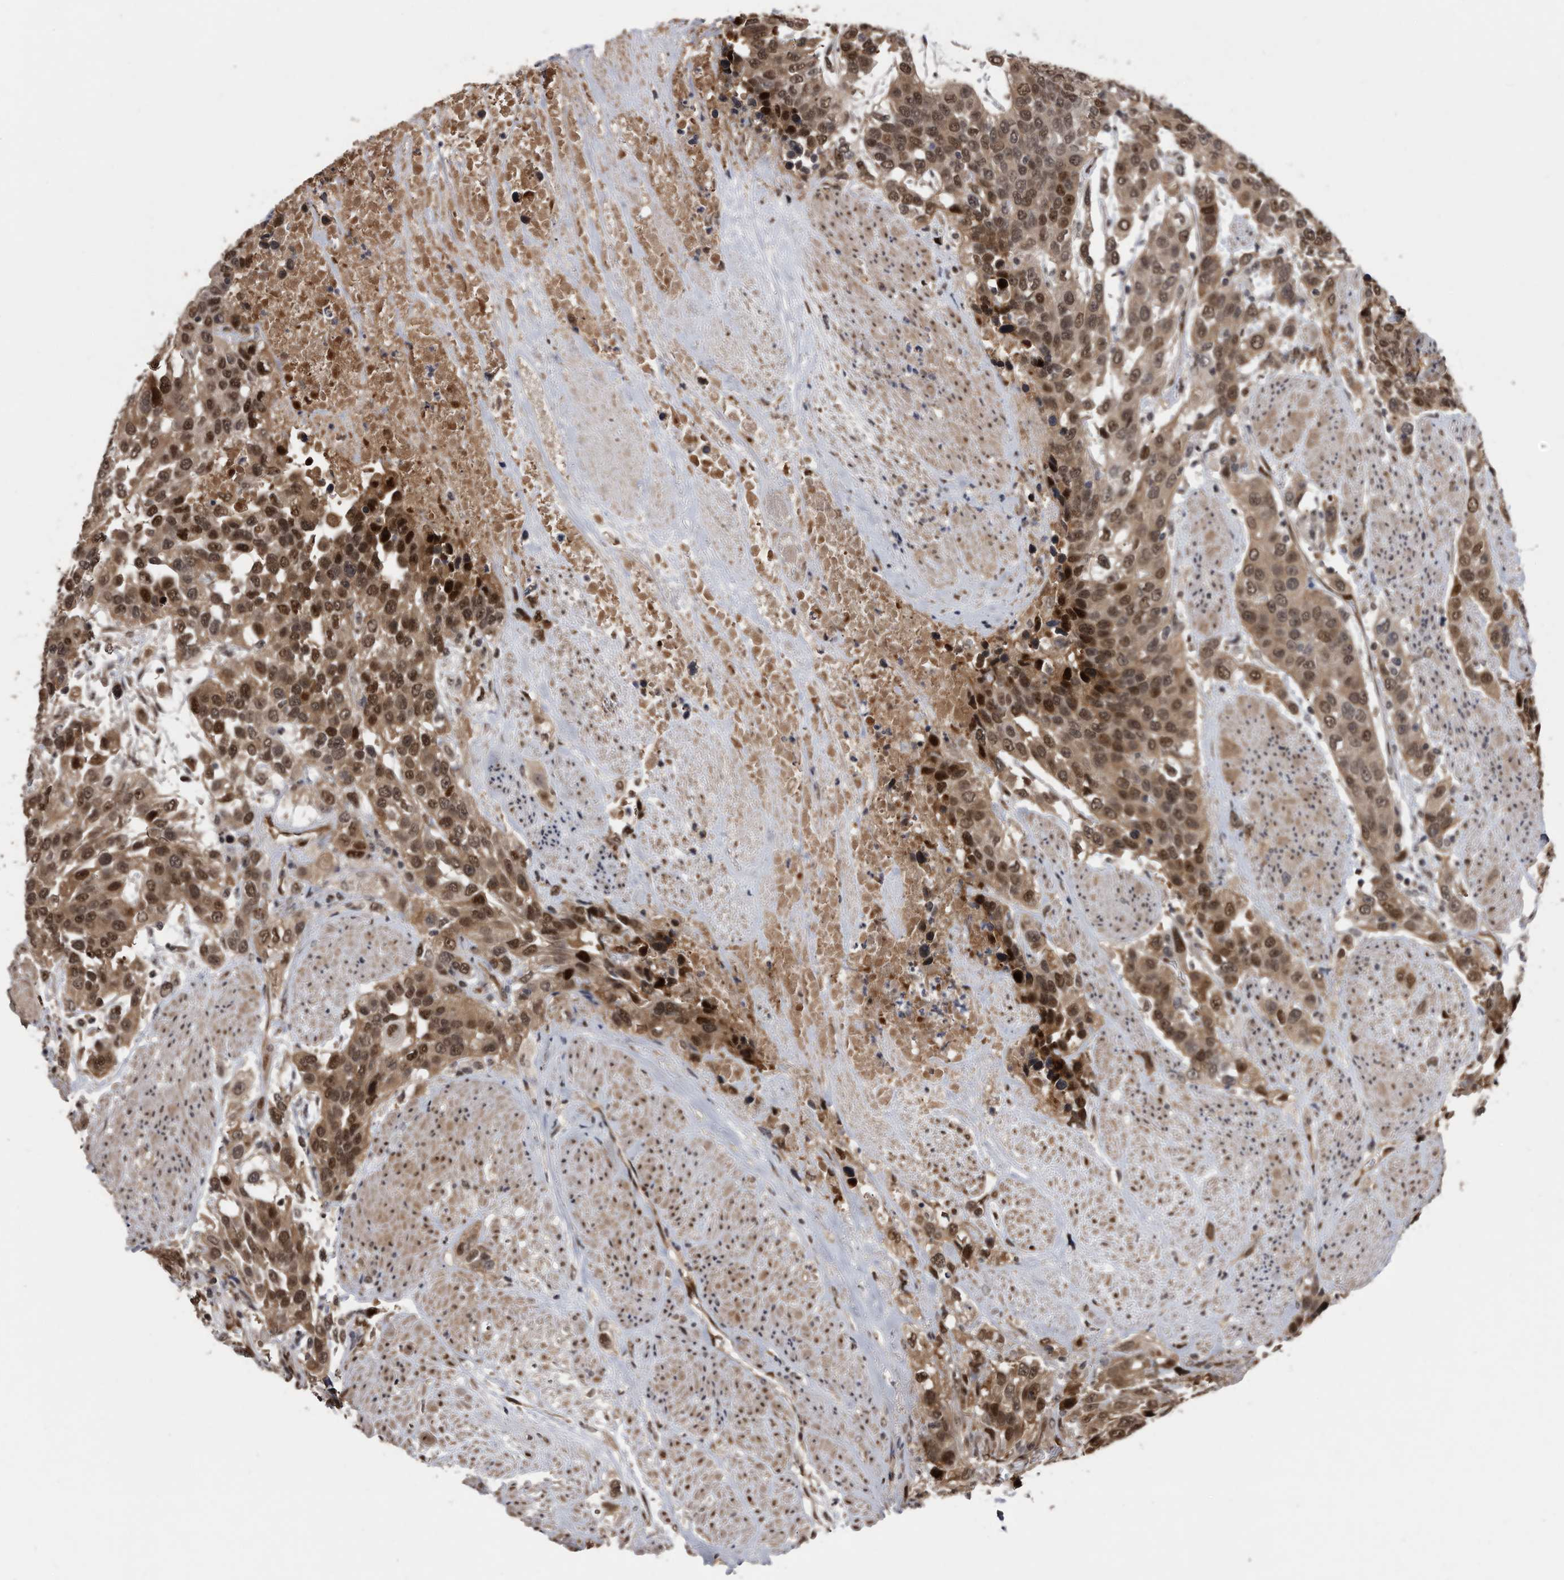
{"staining": {"intensity": "moderate", "quantity": ">75%", "location": "cytoplasmic/membranous,nuclear"}, "tissue": "urothelial cancer", "cell_type": "Tumor cells", "image_type": "cancer", "snomed": [{"axis": "morphology", "description": "Urothelial carcinoma, High grade"}, {"axis": "topography", "description": "Urinary bladder"}], "caption": "Protein staining reveals moderate cytoplasmic/membranous and nuclear staining in approximately >75% of tumor cells in urothelial cancer.", "gene": "RAD23B", "patient": {"sex": "female", "age": 80}}